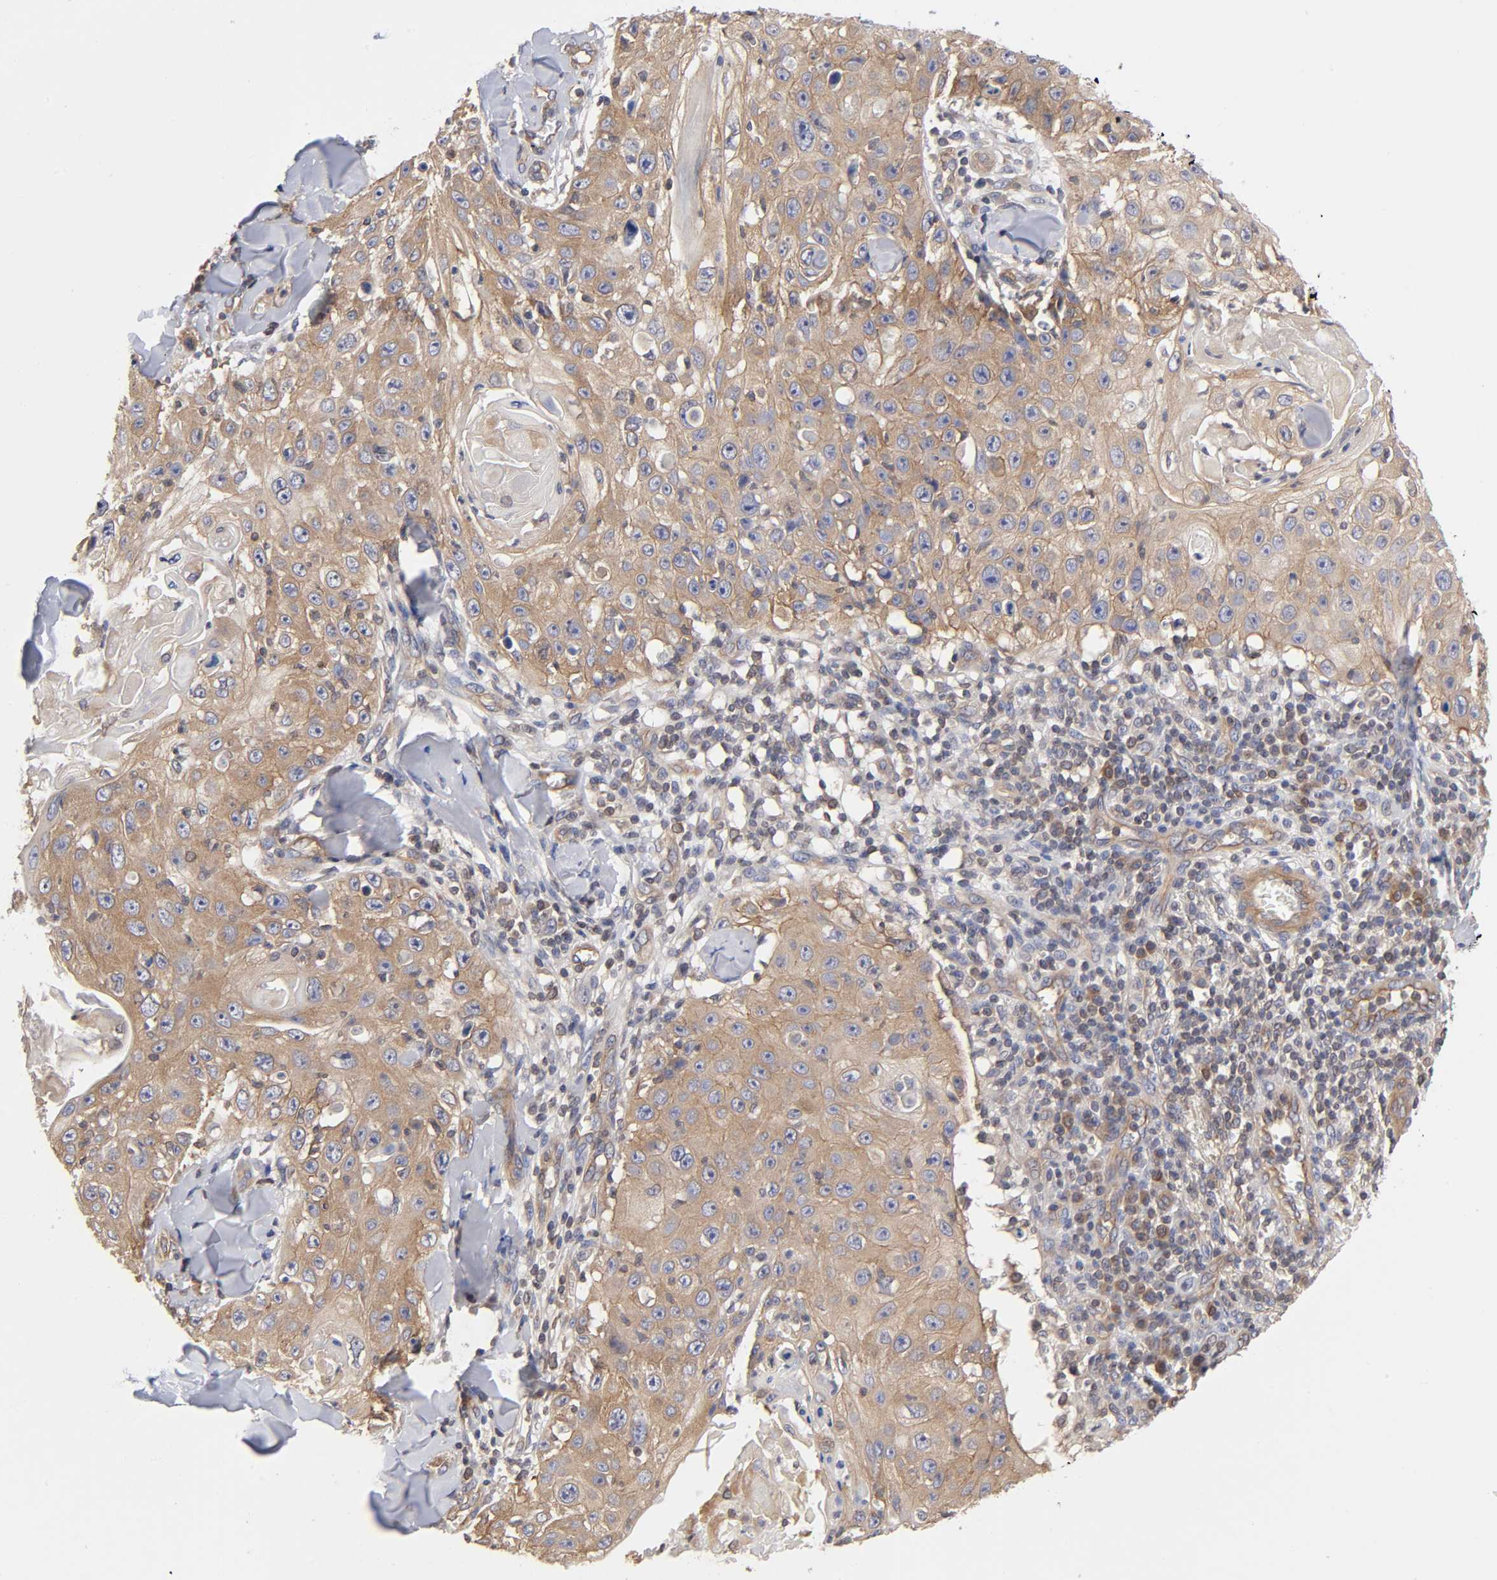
{"staining": {"intensity": "moderate", "quantity": ">75%", "location": "cytoplasmic/membranous"}, "tissue": "skin cancer", "cell_type": "Tumor cells", "image_type": "cancer", "snomed": [{"axis": "morphology", "description": "Squamous cell carcinoma, NOS"}, {"axis": "topography", "description": "Skin"}], "caption": "Human skin squamous cell carcinoma stained with a brown dye displays moderate cytoplasmic/membranous positive positivity in approximately >75% of tumor cells.", "gene": "STRN3", "patient": {"sex": "male", "age": 86}}